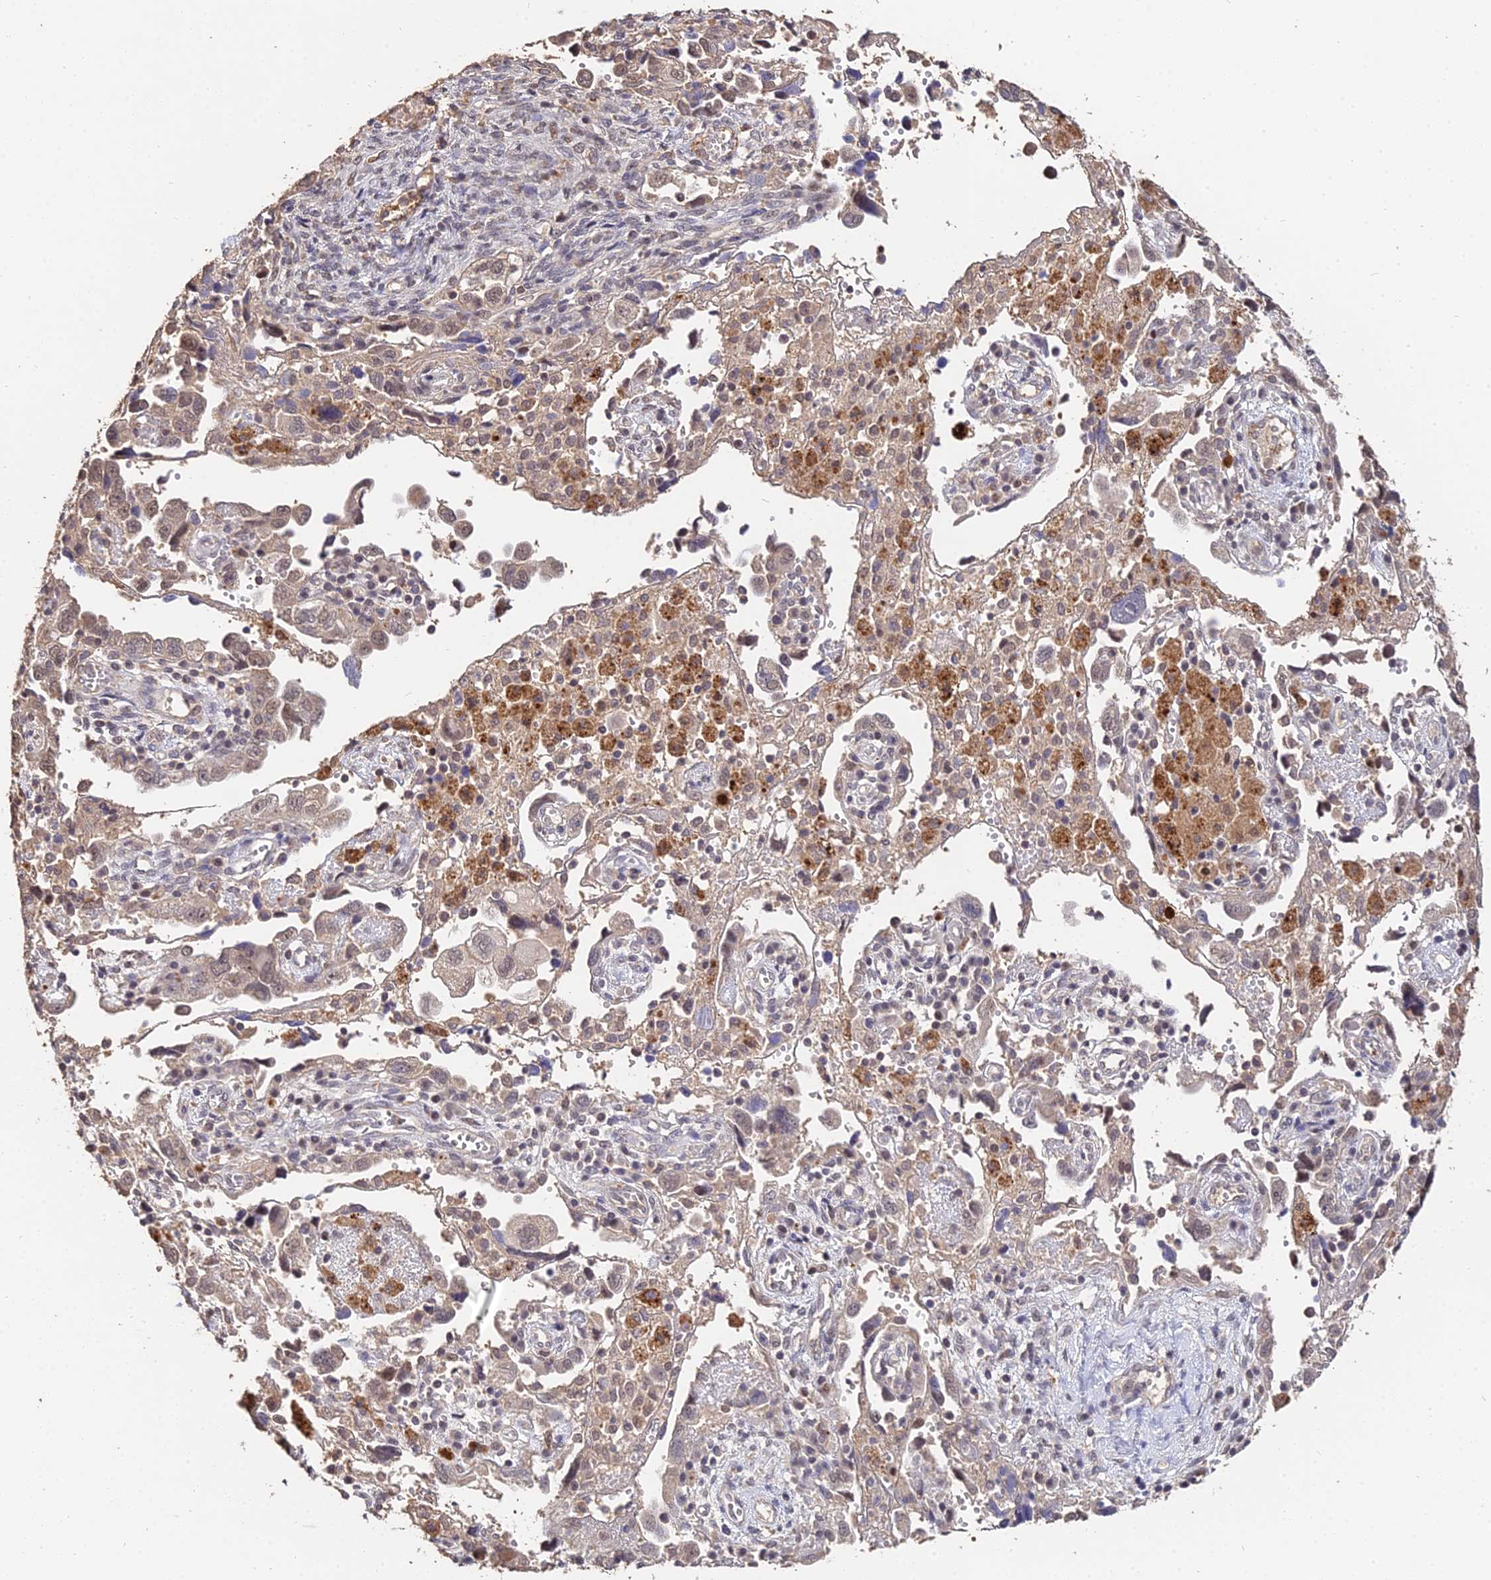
{"staining": {"intensity": "weak", "quantity": ">75%", "location": "nuclear"}, "tissue": "ovarian cancer", "cell_type": "Tumor cells", "image_type": "cancer", "snomed": [{"axis": "morphology", "description": "Carcinoma, NOS"}, {"axis": "morphology", "description": "Cystadenocarcinoma, serous, NOS"}, {"axis": "topography", "description": "Ovary"}], "caption": "Tumor cells display low levels of weak nuclear staining in about >75% of cells in human ovarian serous cystadenocarcinoma.", "gene": "LSM5", "patient": {"sex": "female", "age": 69}}